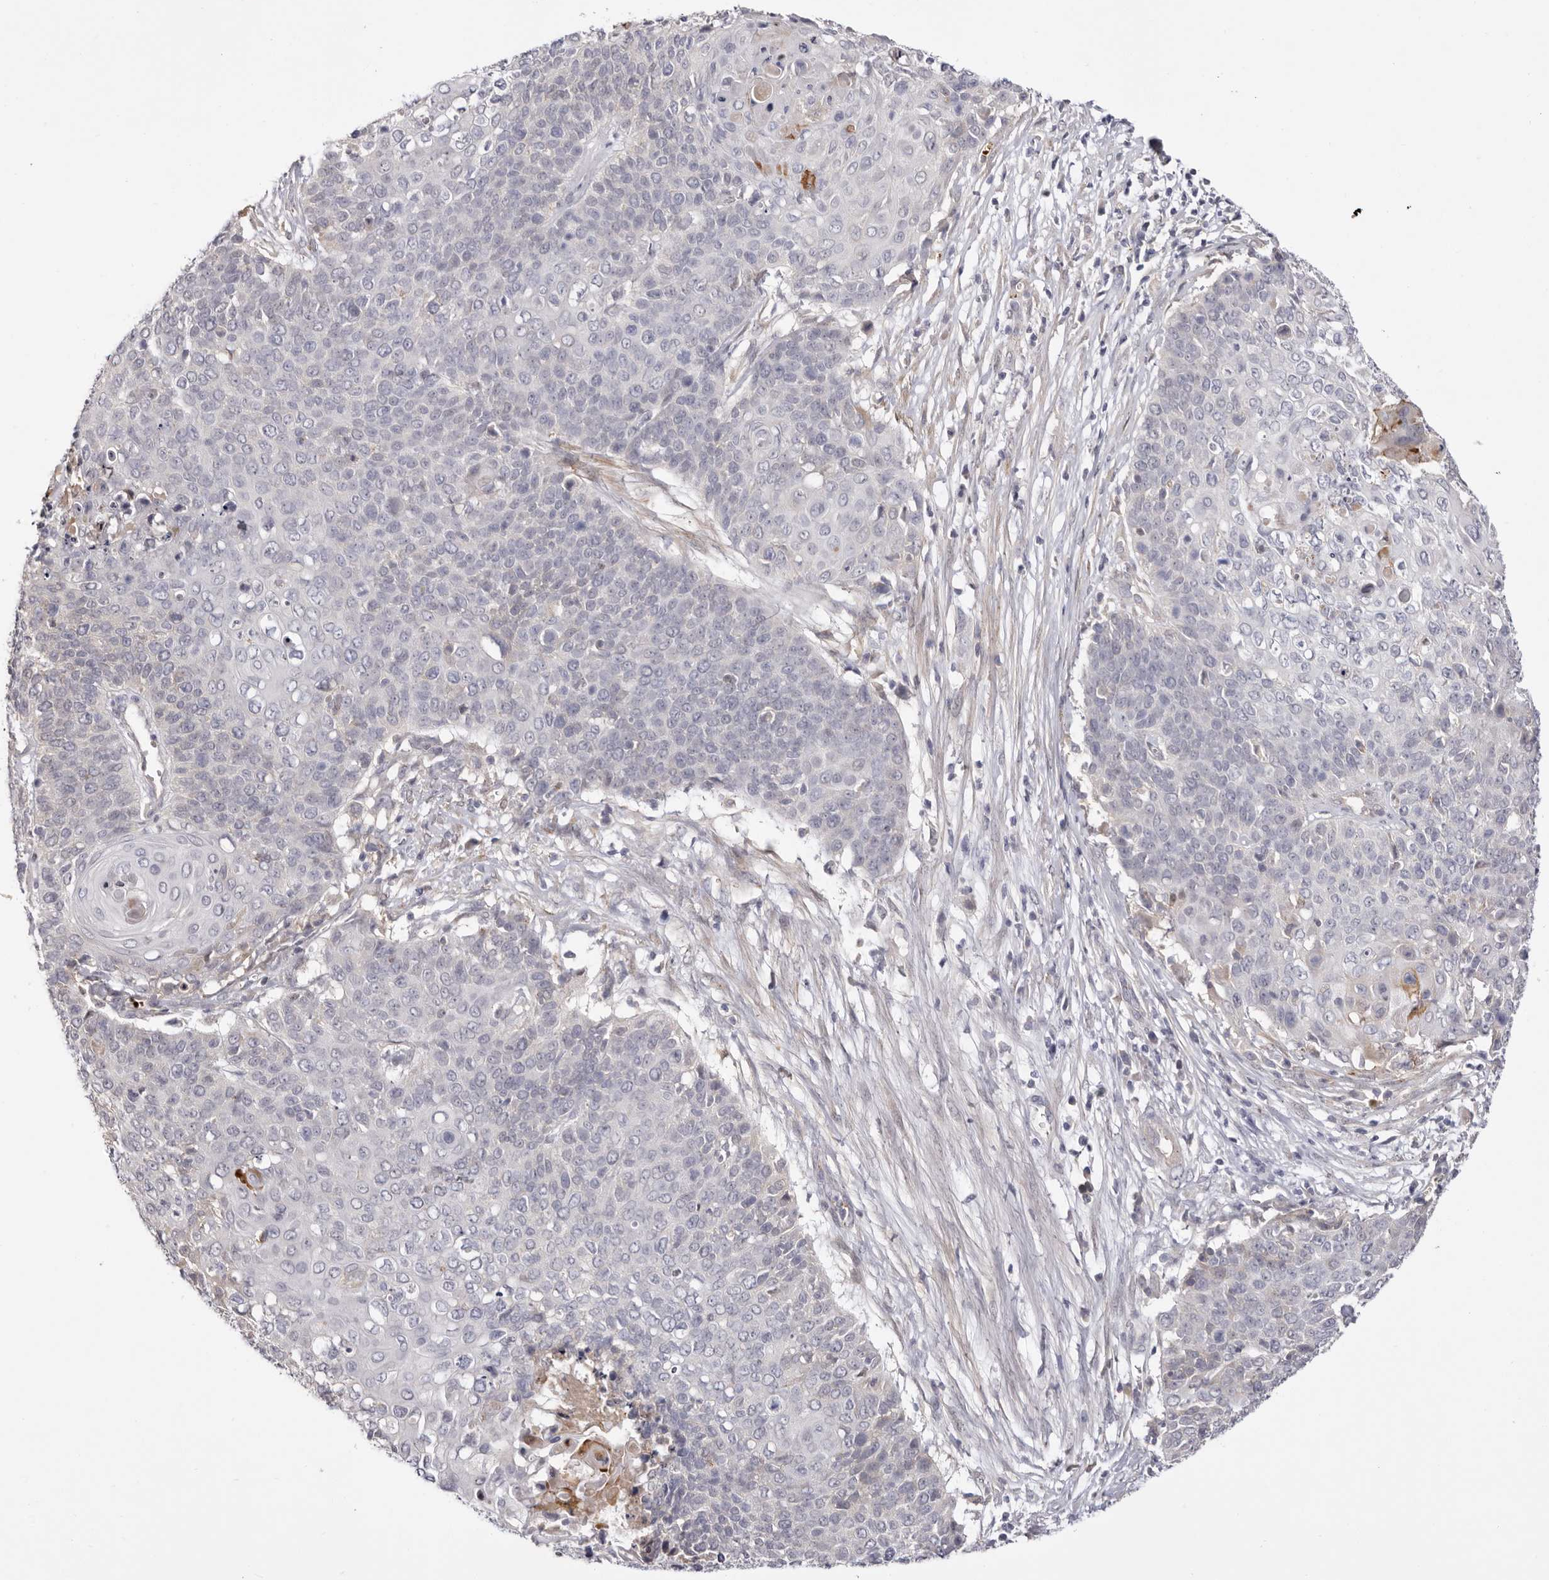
{"staining": {"intensity": "weak", "quantity": "<25%", "location": "cytoplasmic/membranous"}, "tissue": "cervical cancer", "cell_type": "Tumor cells", "image_type": "cancer", "snomed": [{"axis": "morphology", "description": "Squamous cell carcinoma, NOS"}, {"axis": "topography", "description": "Cervix"}], "caption": "A high-resolution histopathology image shows immunohistochemistry staining of cervical squamous cell carcinoma, which shows no significant positivity in tumor cells.", "gene": "LMLN", "patient": {"sex": "female", "age": 39}}